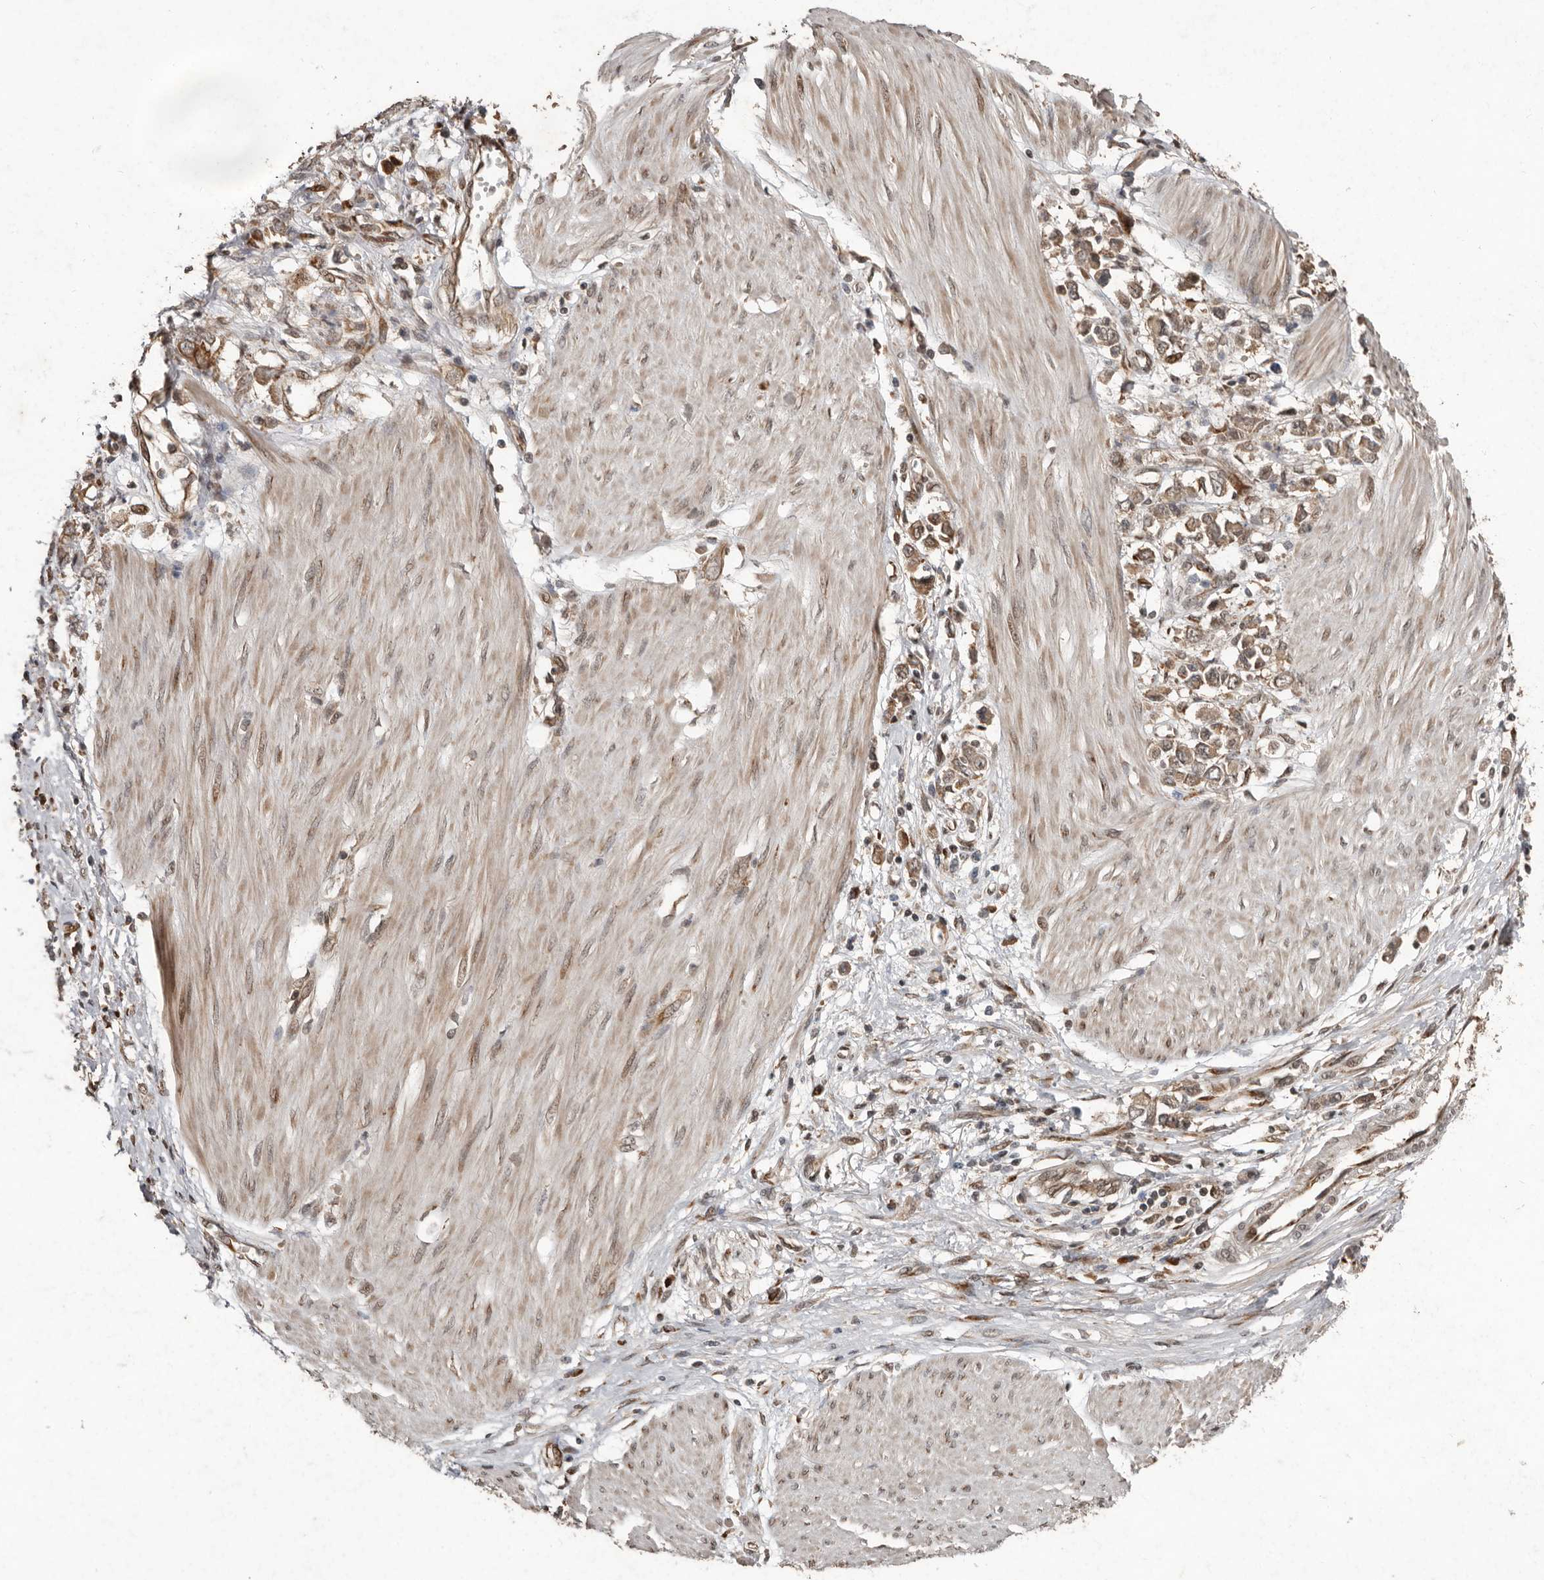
{"staining": {"intensity": "moderate", "quantity": ">75%", "location": "cytoplasmic/membranous"}, "tissue": "stomach cancer", "cell_type": "Tumor cells", "image_type": "cancer", "snomed": [{"axis": "morphology", "description": "Adenocarcinoma, NOS"}, {"axis": "topography", "description": "Stomach"}], "caption": "An IHC photomicrograph of neoplastic tissue is shown. Protein staining in brown shows moderate cytoplasmic/membranous positivity in stomach cancer within tumor cells. (IHC, brightfield microscopy, high magnification).", "gene": "LRGUK", "patient": {"sex": "female", "age": 76}}